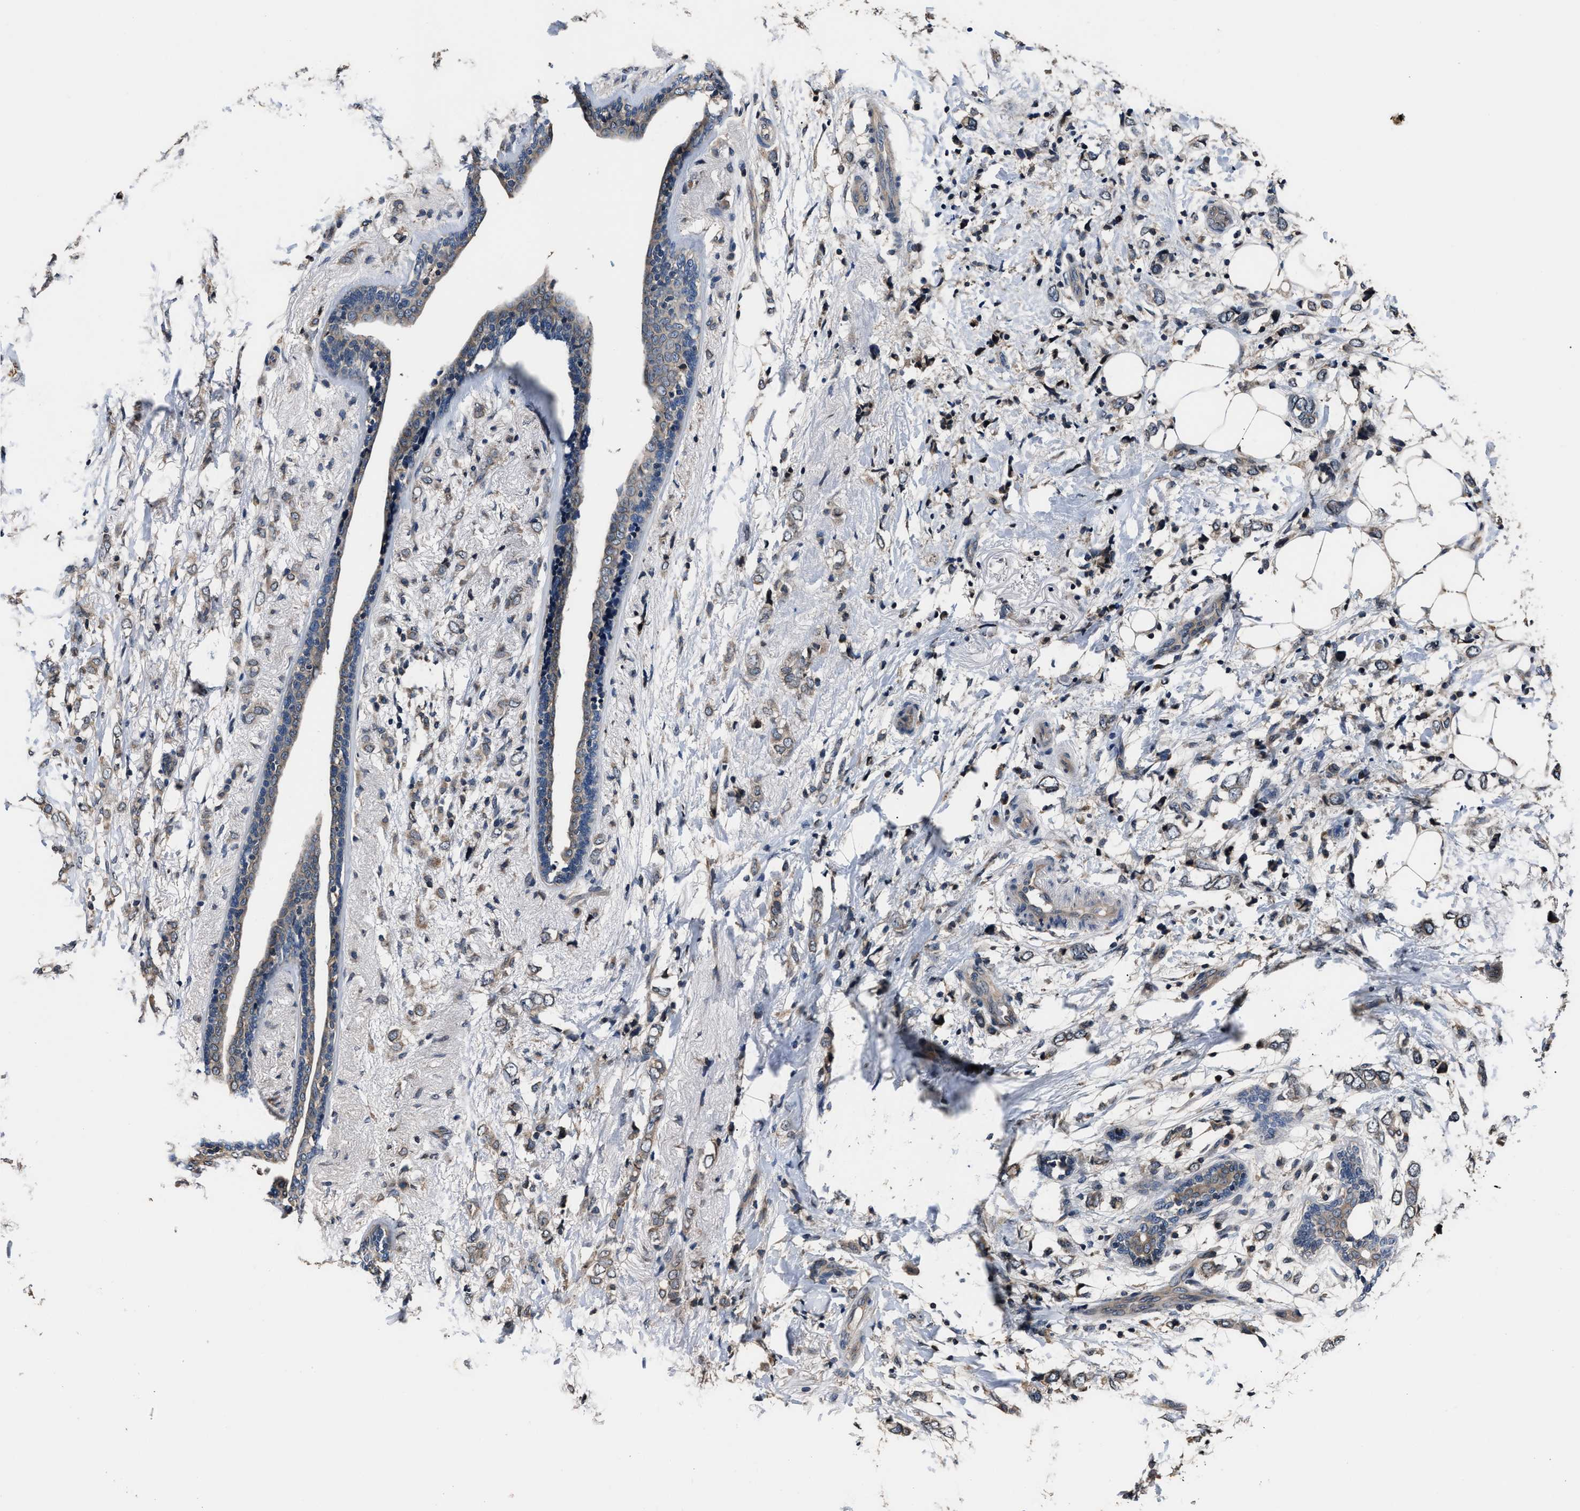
{"staining": {"intensity": "weak", "quantity": ">75%", "location": "cytoplasmic/membranous"}, "tissue": "breast cancer", "cell_type": "Tumor cells", "image_type": "cancer", "snomed": [{"axis": "morphology", "description": "Normal tissue, NOS"}, {"axis": "morphology", "description": "Lobular carcinoma"}, {"axis": "topography", "description": "Breast"}], "caption": "Breast lobular carcinoma stained with immunohistochemistry (IHC) shows weak cytoplasmic/membranous positivity in about >75% of tumor cells.", "gene": "TNRC18", "patient": {"sex": "female", "age": 47}}